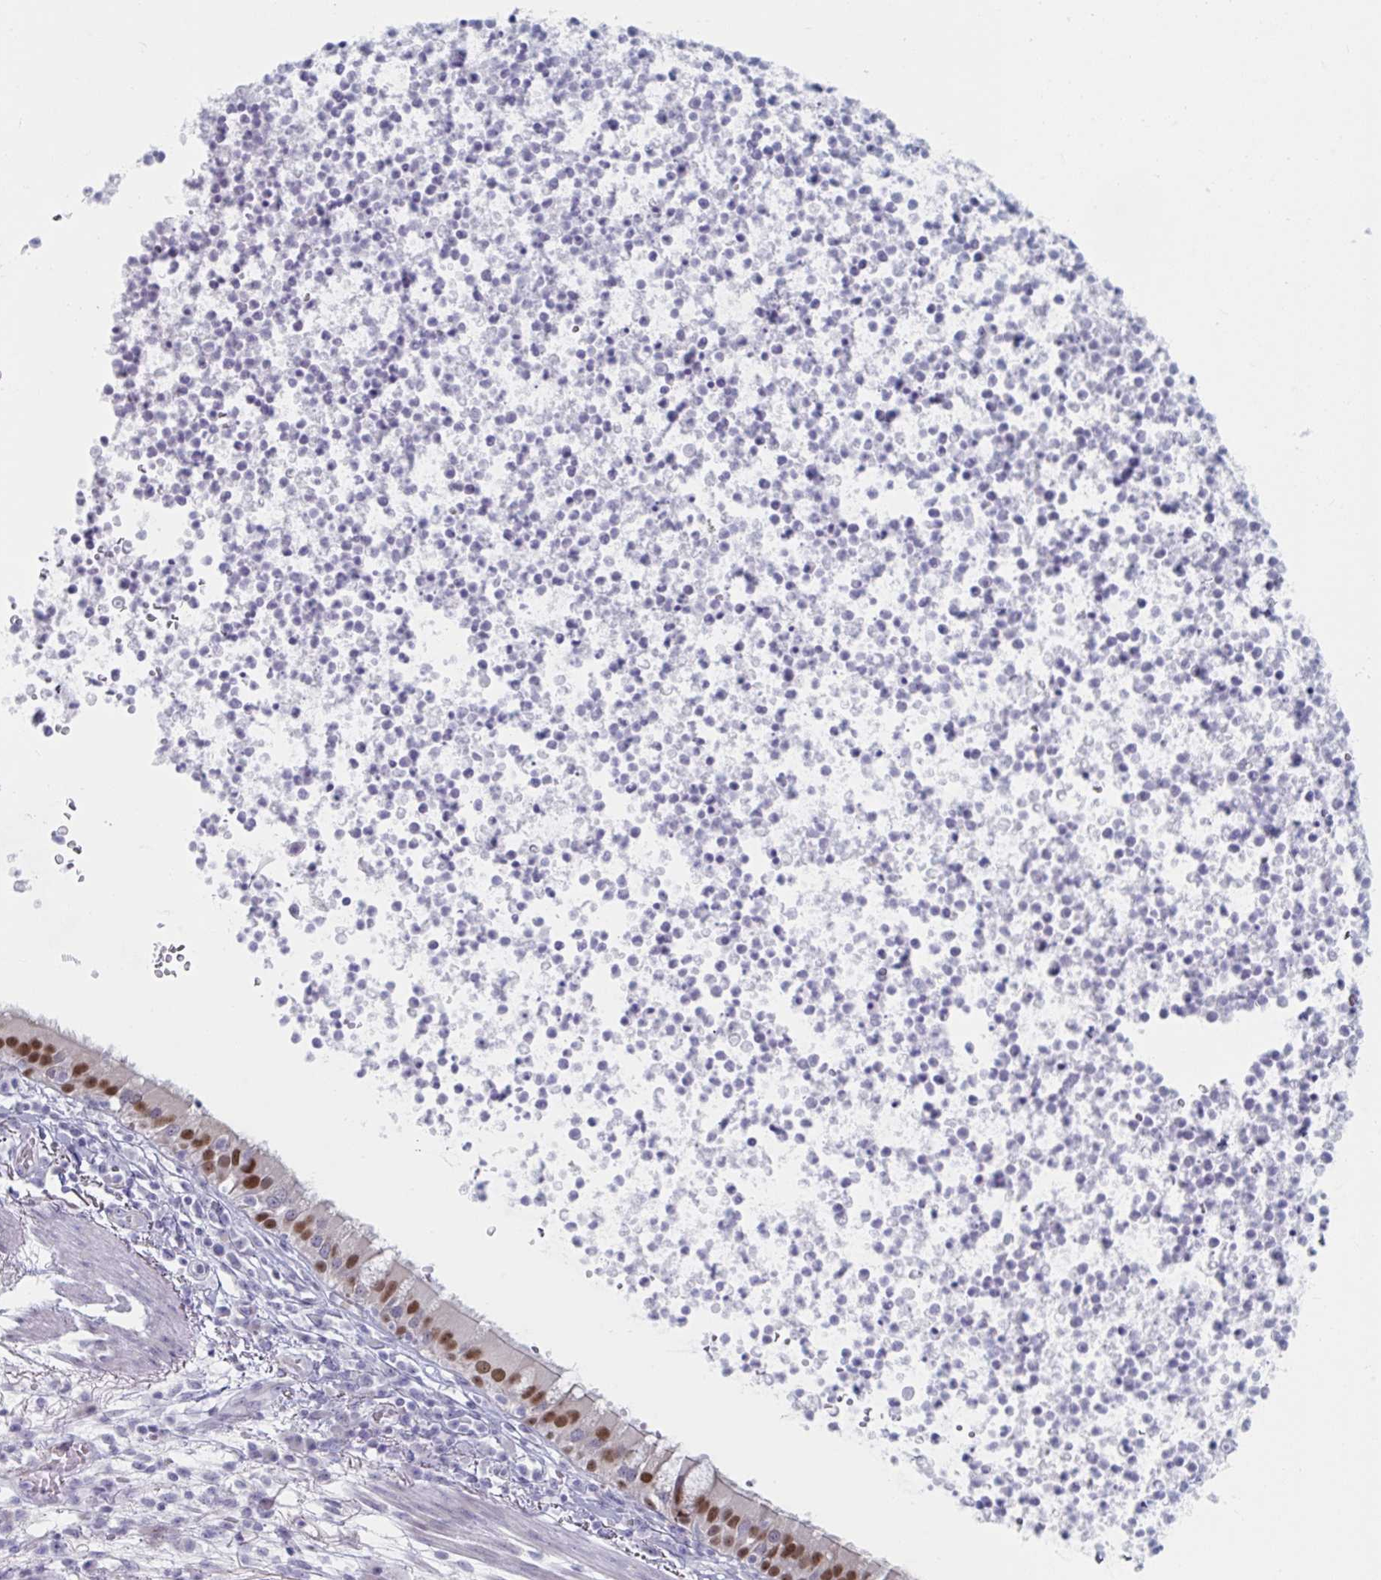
{"staining": {"intensity": "strong", "quantity": ">75%", "location": "nuclear"}, "tissue": "bronchus", "cell_type": "Respiratory epithelial cells", "image_type": "normal", "snomed": [{"axis": "morphology", "description": "Normal tissue, NOS"}, {"axis": "topography", "description": "Cartilage tissue"}, {"axis": "topography", "description": "Bronchus"}], "caption": "The micrograph reveals staining of unremarkable bronchus, revealing strong nuclear protein expression (brown color) within respiratory epithelial cells.", "gene": "FOXA1", "patient": {"sex": "male", "age": 56}}